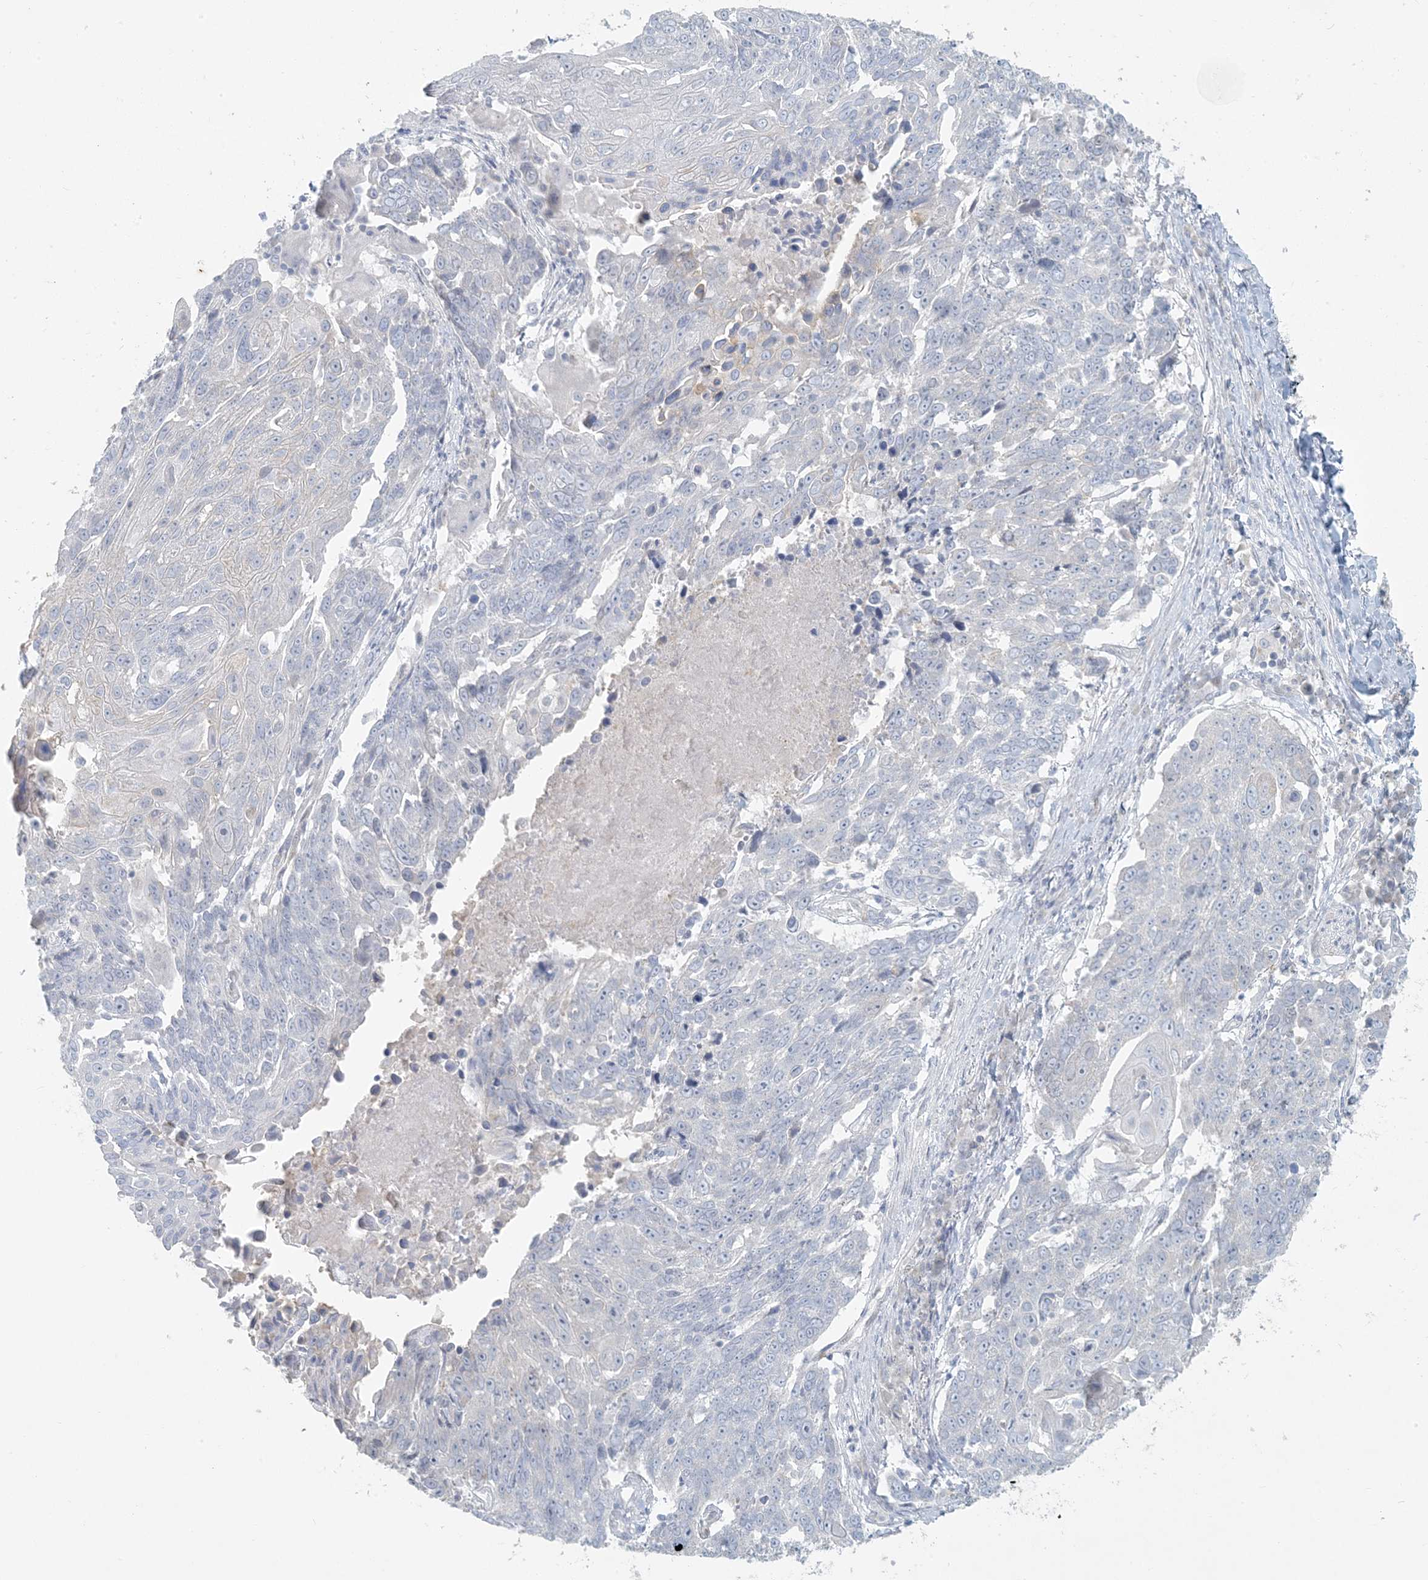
{"staining": {"intensity": "negative", "quantity": "none", "location": "none"}, "tissue": "lung cancer", "cell_type": "Tumor cells", "image_type": "cancer", "snomed": [{"axis": "morphology", "description": "Squamous cell carcinoma, NOS"}, {"axis": "topography", "description": "Lung"}], "caption": "Protein analysis of lung squamous cell carcinoma reveals no significant positivity in tumor cells. (Stains: DAB immunohistochemistry with hematoxylin counter stain, Microscopy: brightfield microscopy at high magnification).", "gene": "HACL1", "patient": {"sex": "male", "age": 66}}